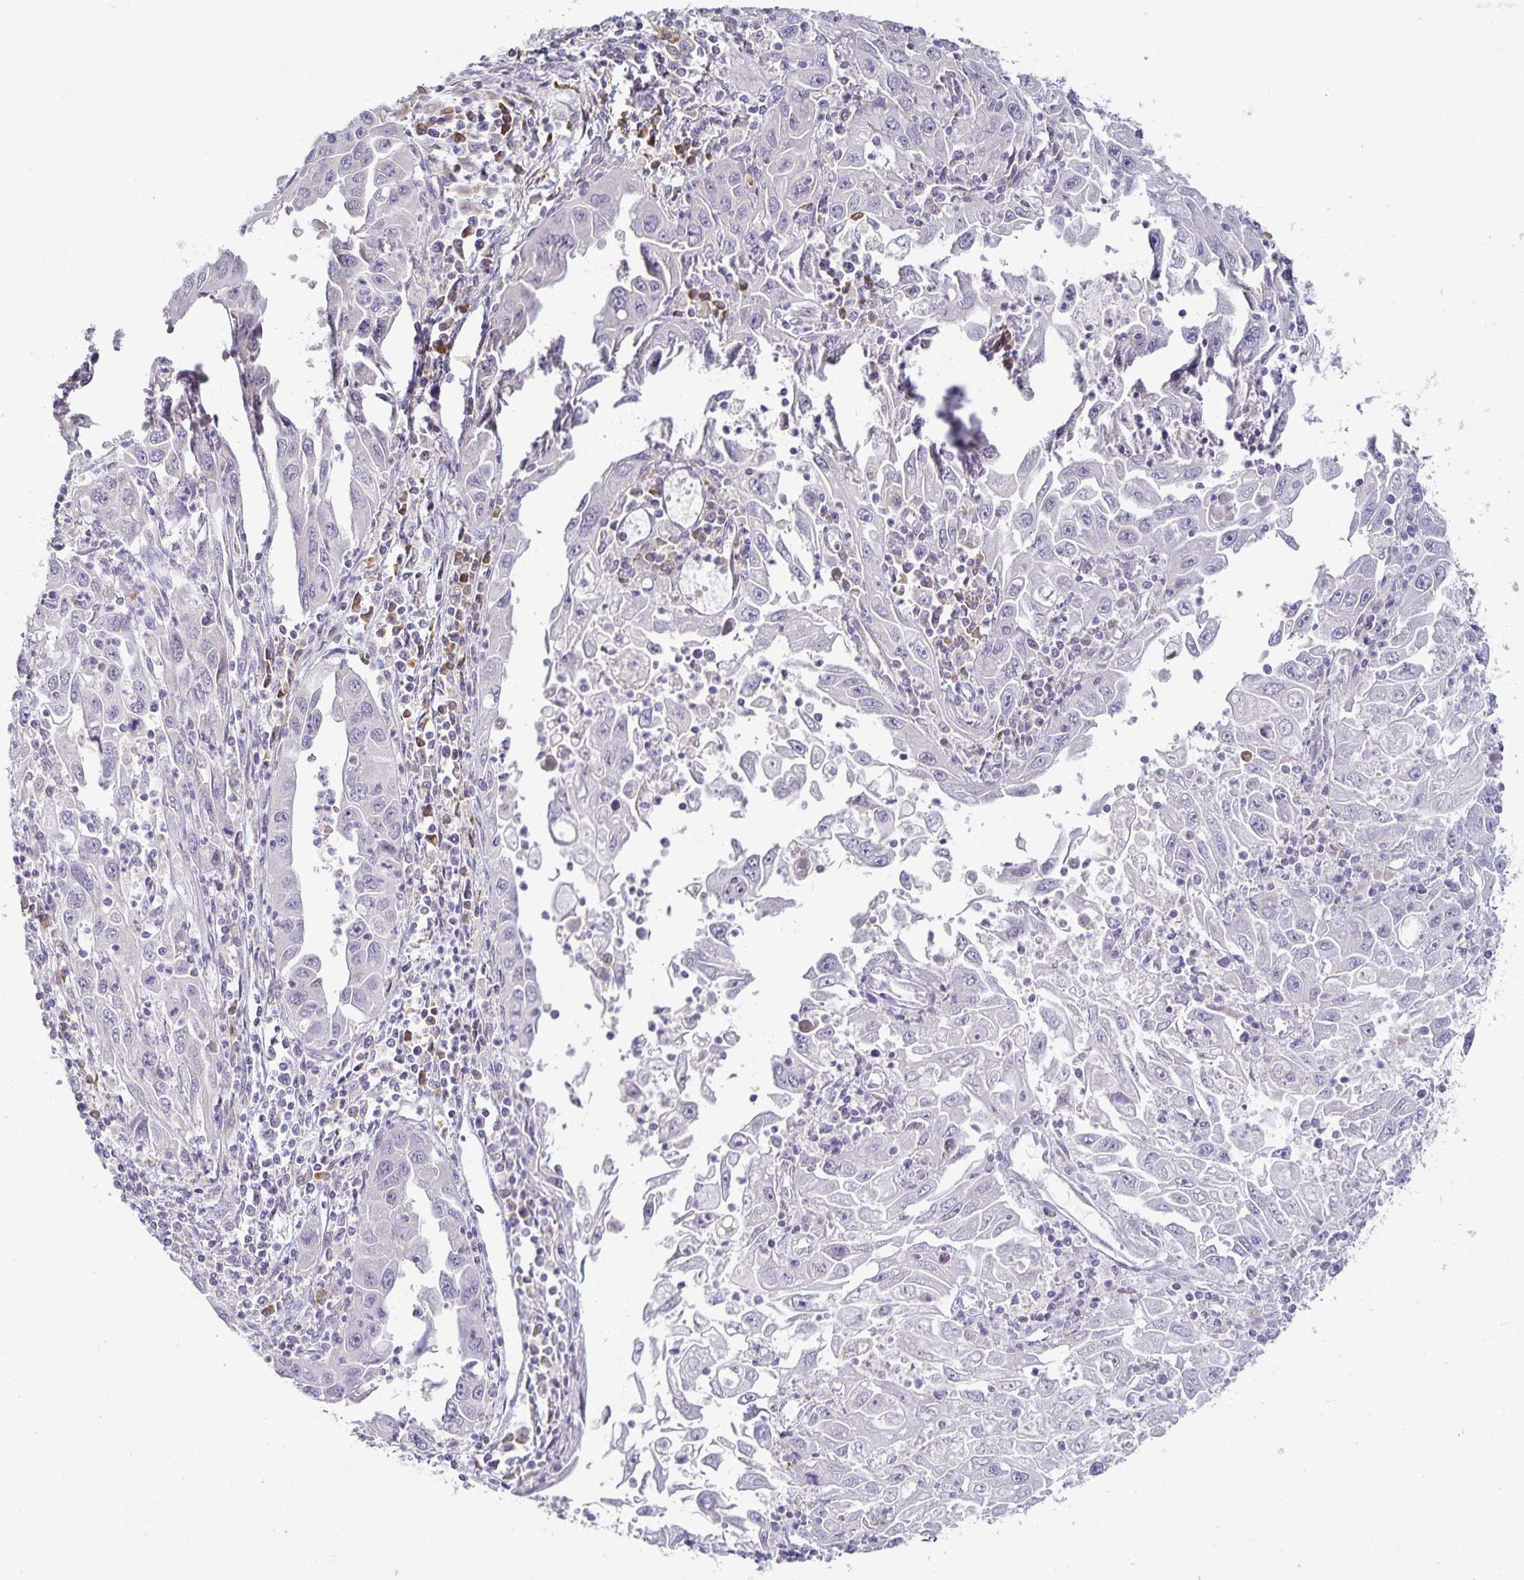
{"staining": {"intensity": "negative", "quantity": "none", "location": "none"}, "tissue": "endometrial cancer", "cell_type": "Tumor cells", "image_type": "cancer", "snomed": [{"axis": "morphology", "description": "Adenocarcinoma, NOS"}, {"axis": "topography", "description": "Uterus"}], "caption": "An immunohistochemistry (IHC) photomicrograph of endometrial adenocarcinoma is shown. There is no staining in tumor cells of endometrial adenocarcinoma.", "gene": "GP2", "patient": {"sex": "female", "age": 62}}